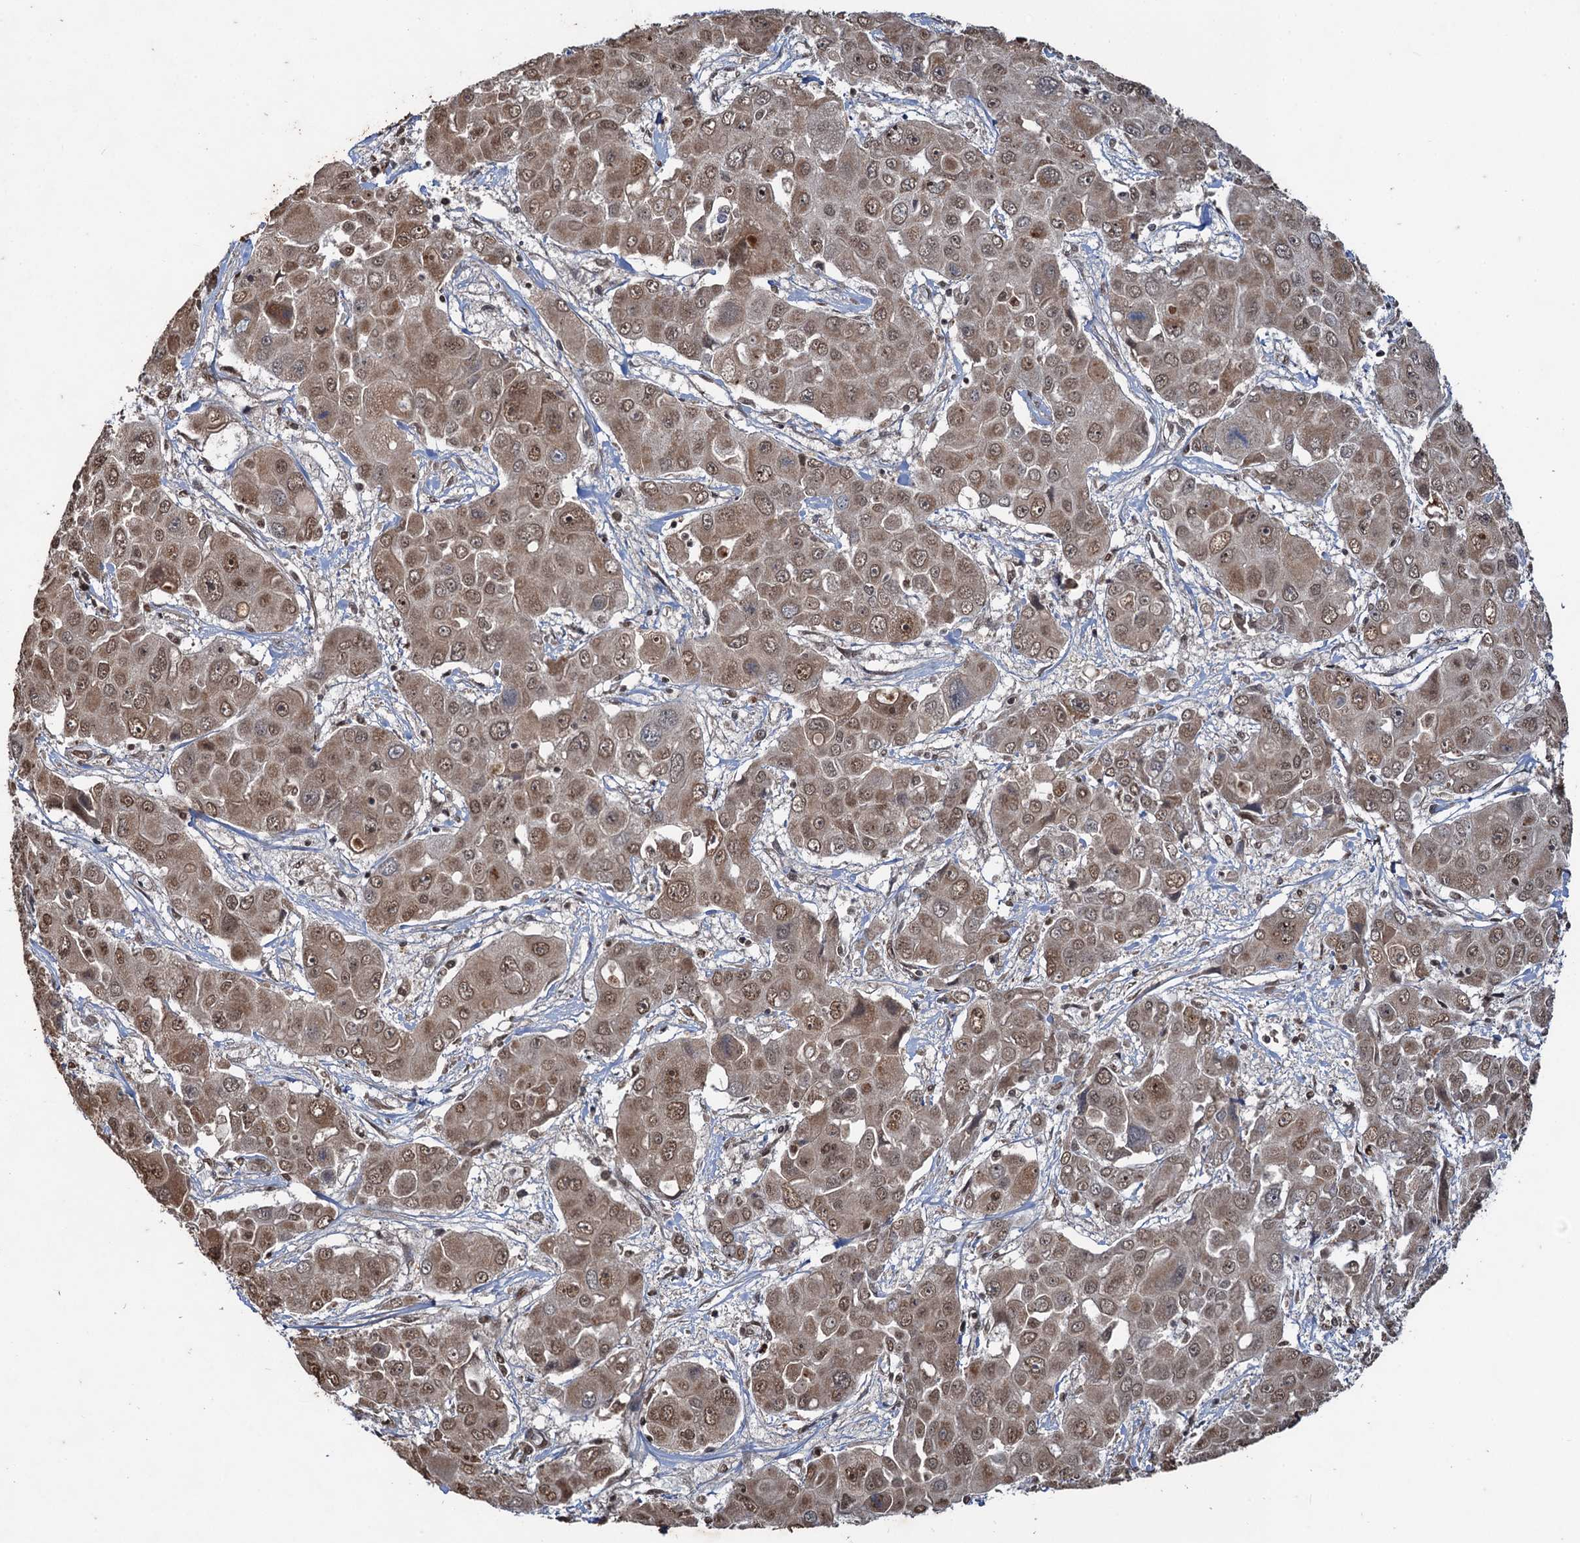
{"staining": {"intensity": "moderate", "quantity": ">75%", "location": "cytoplasmic/membranous,nuclear"}, "tissue": "liver cancer", "cell_type": "Tumor cells", "image_type": "cancer", "snomed": [{"axis": "morphology", "description": "Cholangiocarcinoma"}, {"axis": "topography", "description": "Liver"}], "caption": "Tumor cells show moderate cytoplasmic/membranous and nuclear staining in approximately >75% of cells in cholangiocarcinoma (liver).", "gene": "REP15", "patient": {"sex": "male", "age": 67}}